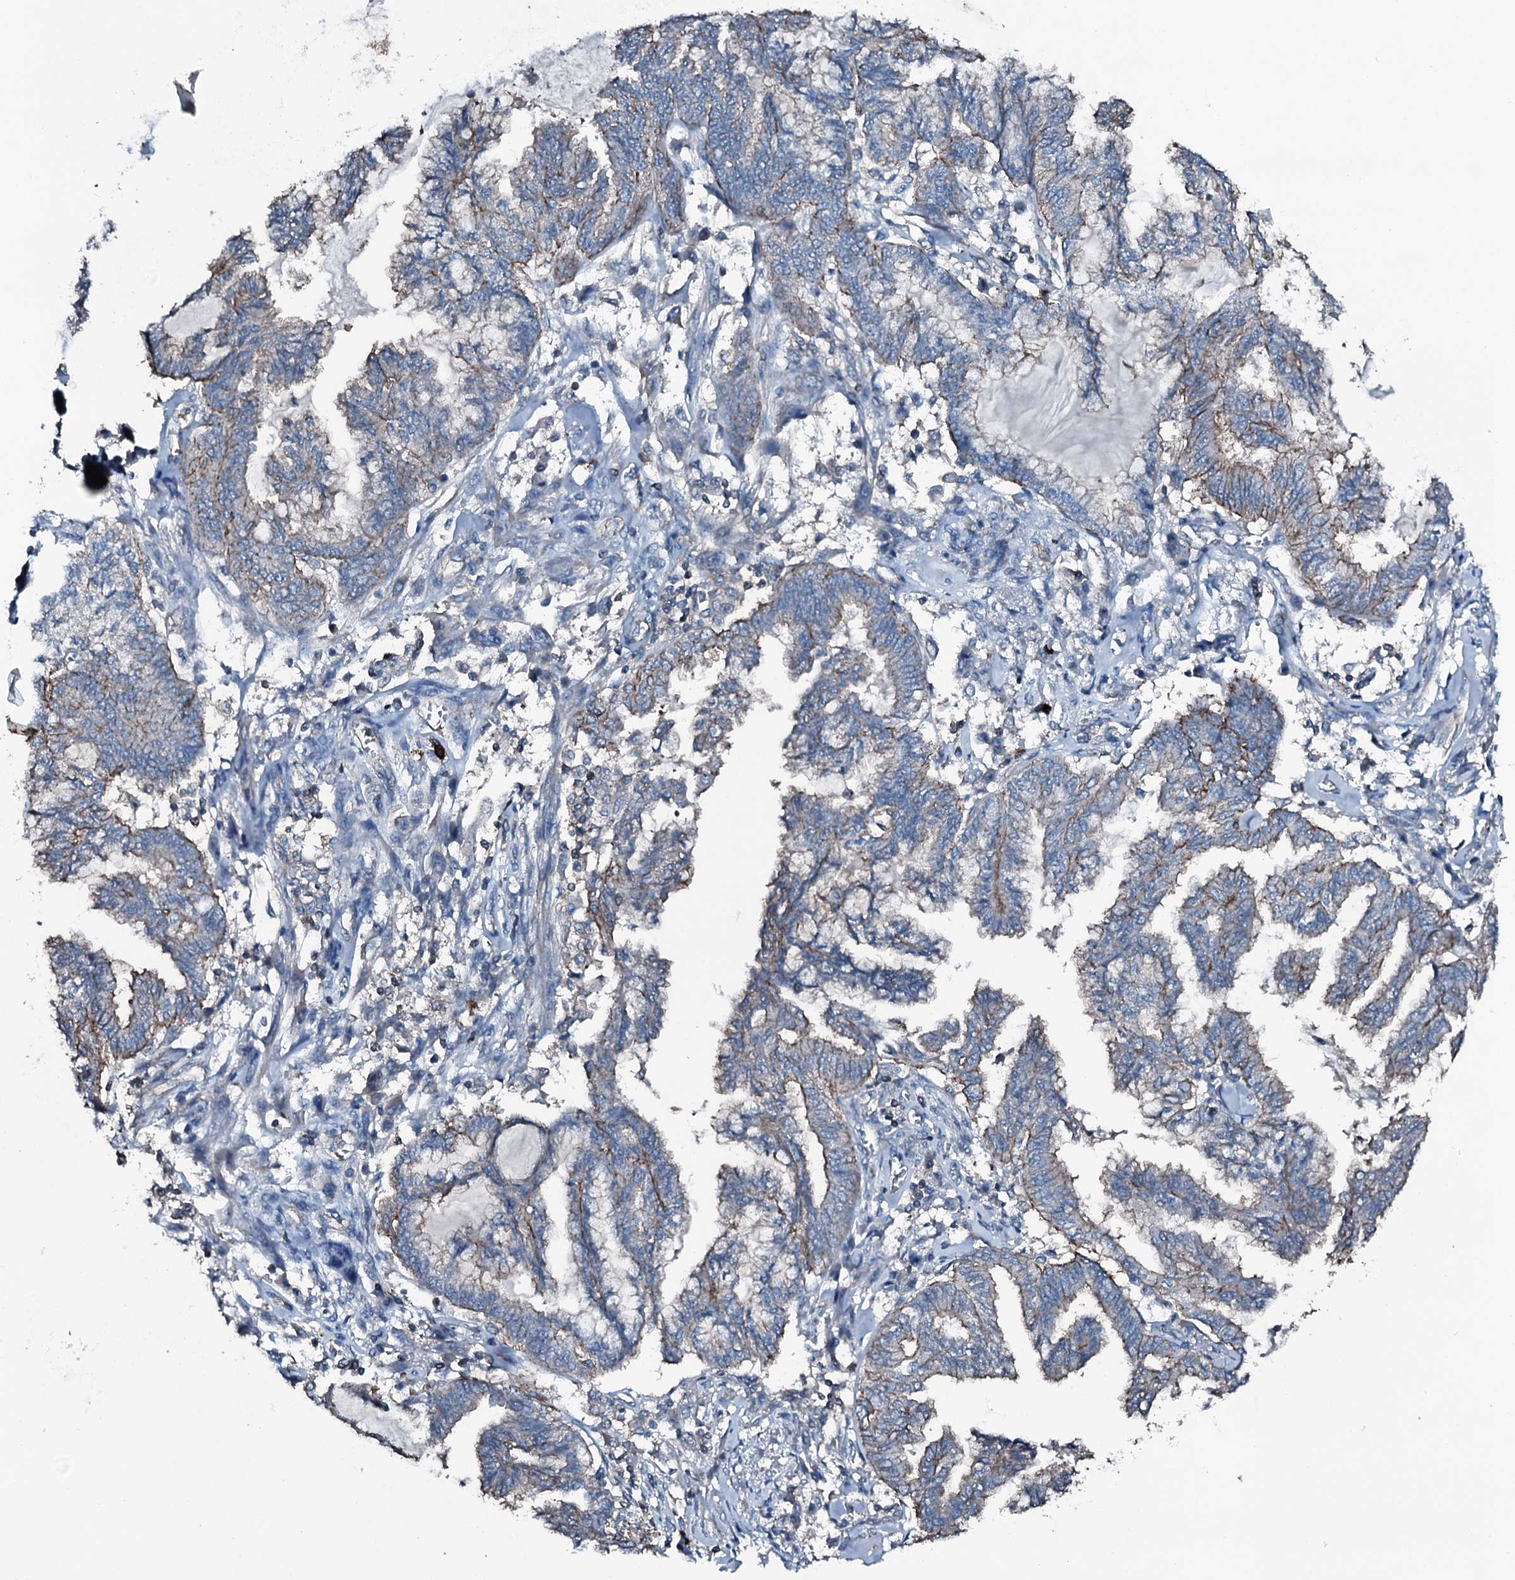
{"staining": {"intensity": "moderate", "quantity": "<25%", "location": "cytoplasmic/membranous"}, "tissue": "endometrial cancer", "cell_type": "Tumor cells", "image_type": "cancer", "snomed": [{"axis": "morphology", "description": "Adenocarcinoma, NOS"}, {"axis": "topography", "description": "Endometrium"}], "caption": "Protein staining of endometrial adenocarcinoma tissue reveals moderate cytoplasmic/membranous expression in approximately <25% of tumor cells.", "gene": "SLC25A38", "patient": {"sex": "female", "age": 86}}